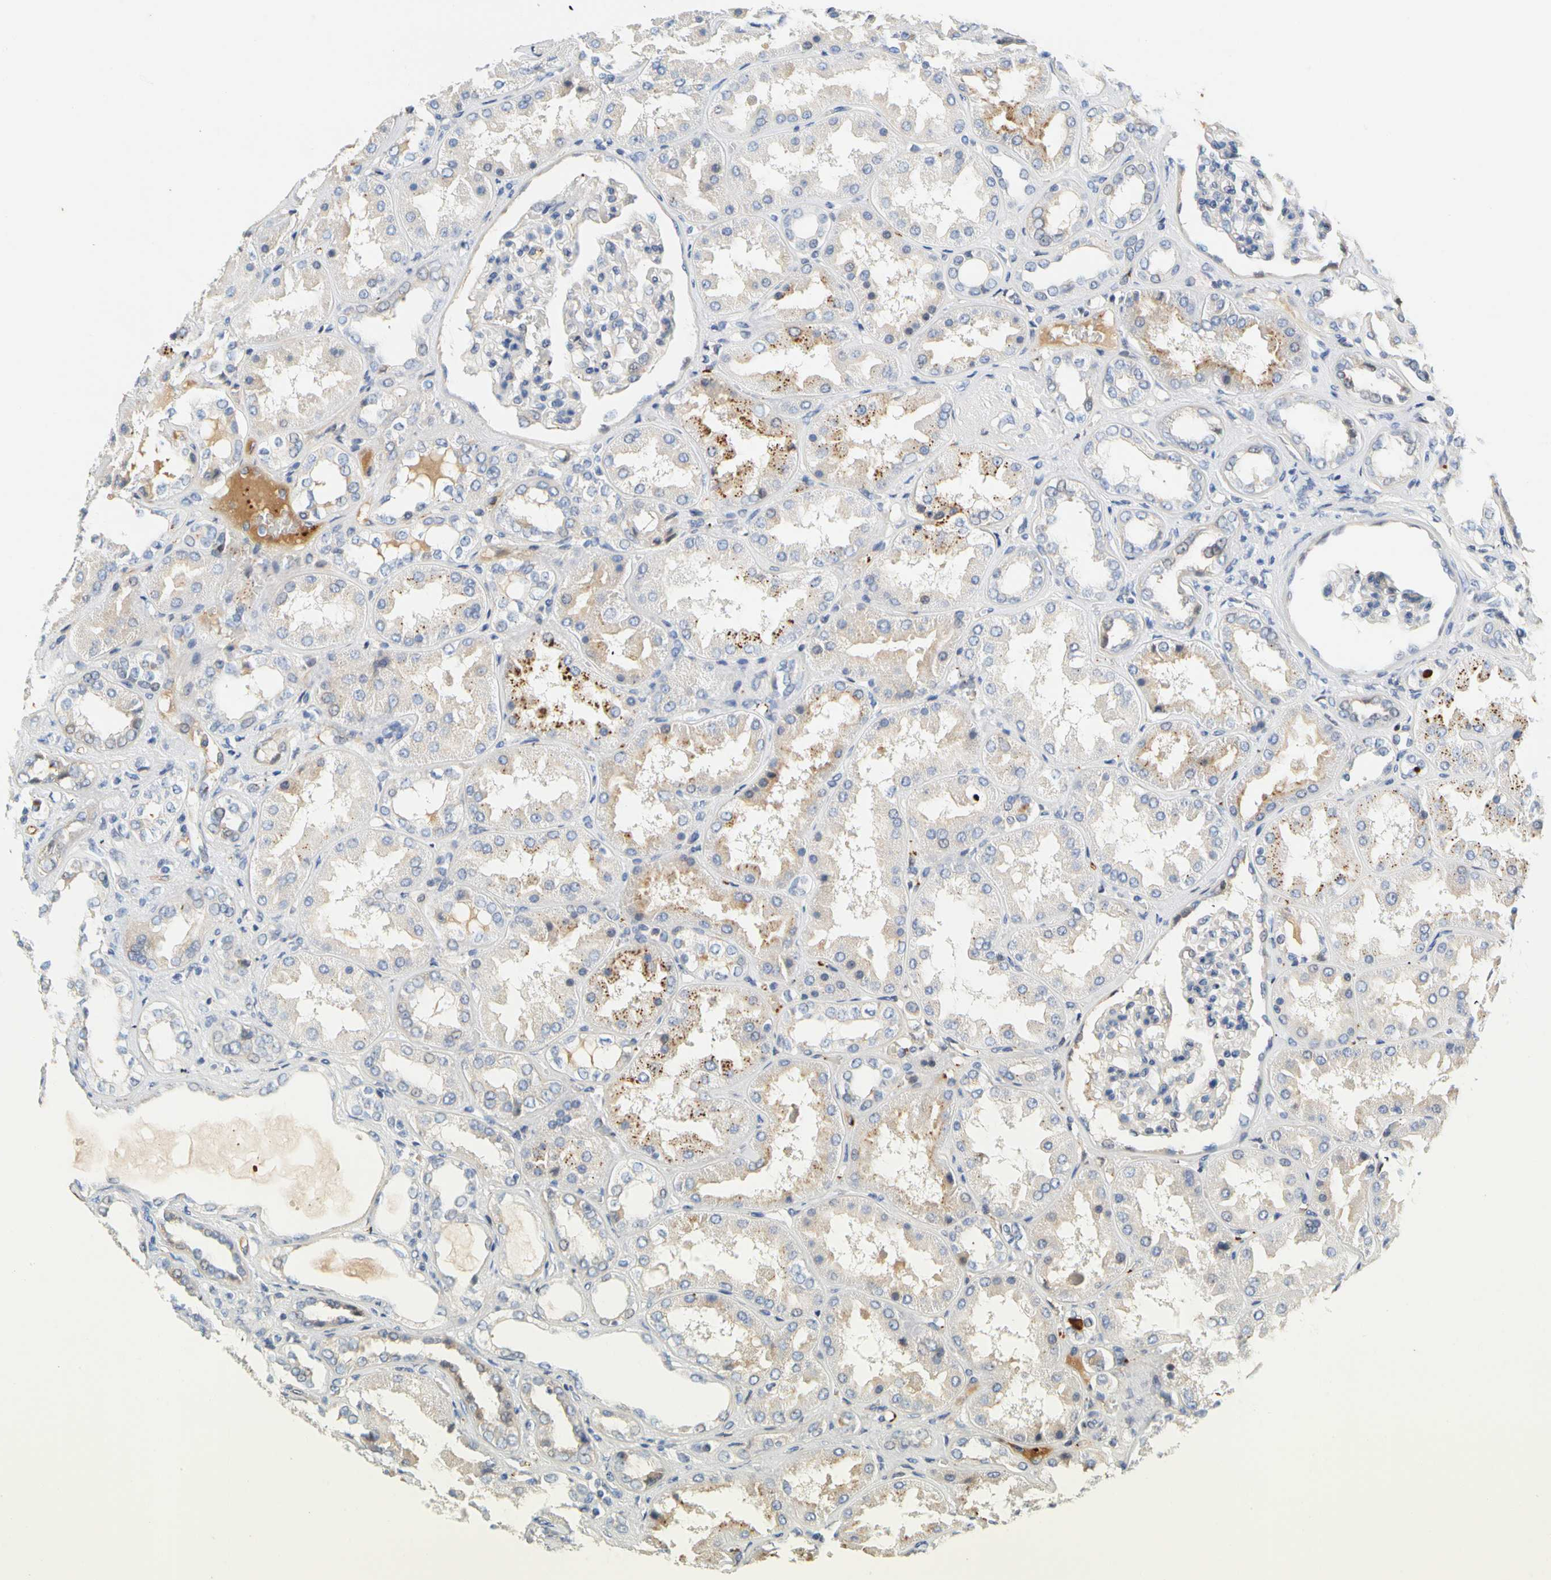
{"staining": {"intensity": "negative", "quantity": "none", "location": "none"}, "tissue": "kidney", "cell_type": "Cells in glomeruli", "image_type": "normal", "snomed": [{"axis": "morphology", "description": "Normal tissue, NOS"}, {"axis": "topography", "description": "Kidney"}], "caption": "Kidney stained for a protein using immunohistochemistry exhibits no staining cells in glomeruli.", "gene": "ENSG00000288796", "patient": {"sex": "female", "age": 56}}